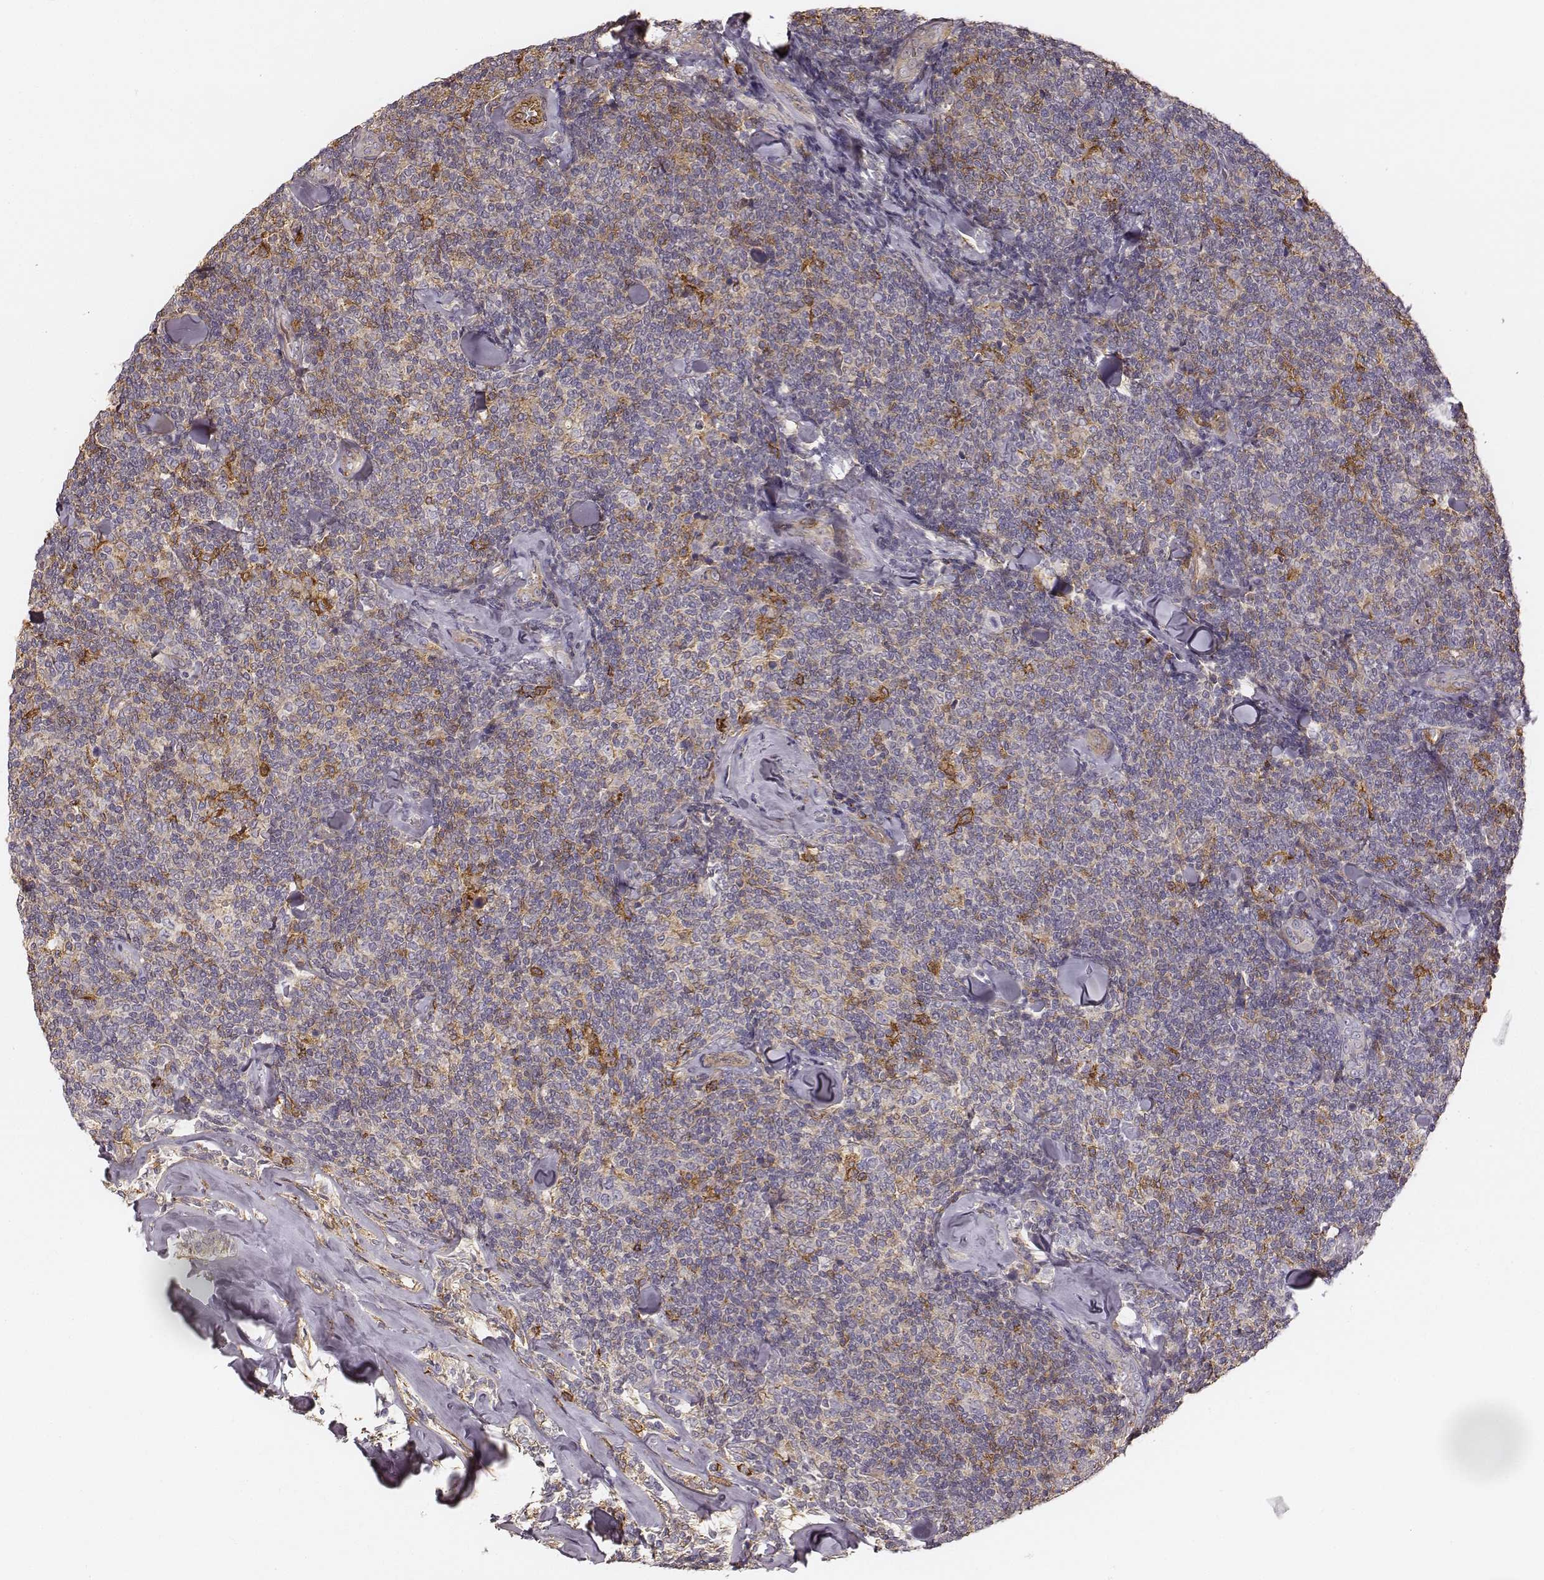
{"staining": {"intensity": "weak", "quantity": ">75%", "location": "cytoplasmic/membranous"}, "tissue": "lymphoma", "cell_type": "Tumor cells", "image_type": "cancer", "snomed": [{"axis": "morphology", "description": "Malignant lymphoma, non-Hodgkin's type, Low grade"}, {"axis": "topography", "description": "Lymph node"}], "caption": "Human lymphoma stained with a protein marker demonstrates weak staining in tumor cells.", "gene": "ZYX", "patient": {"sex": "female", "age": 56}}